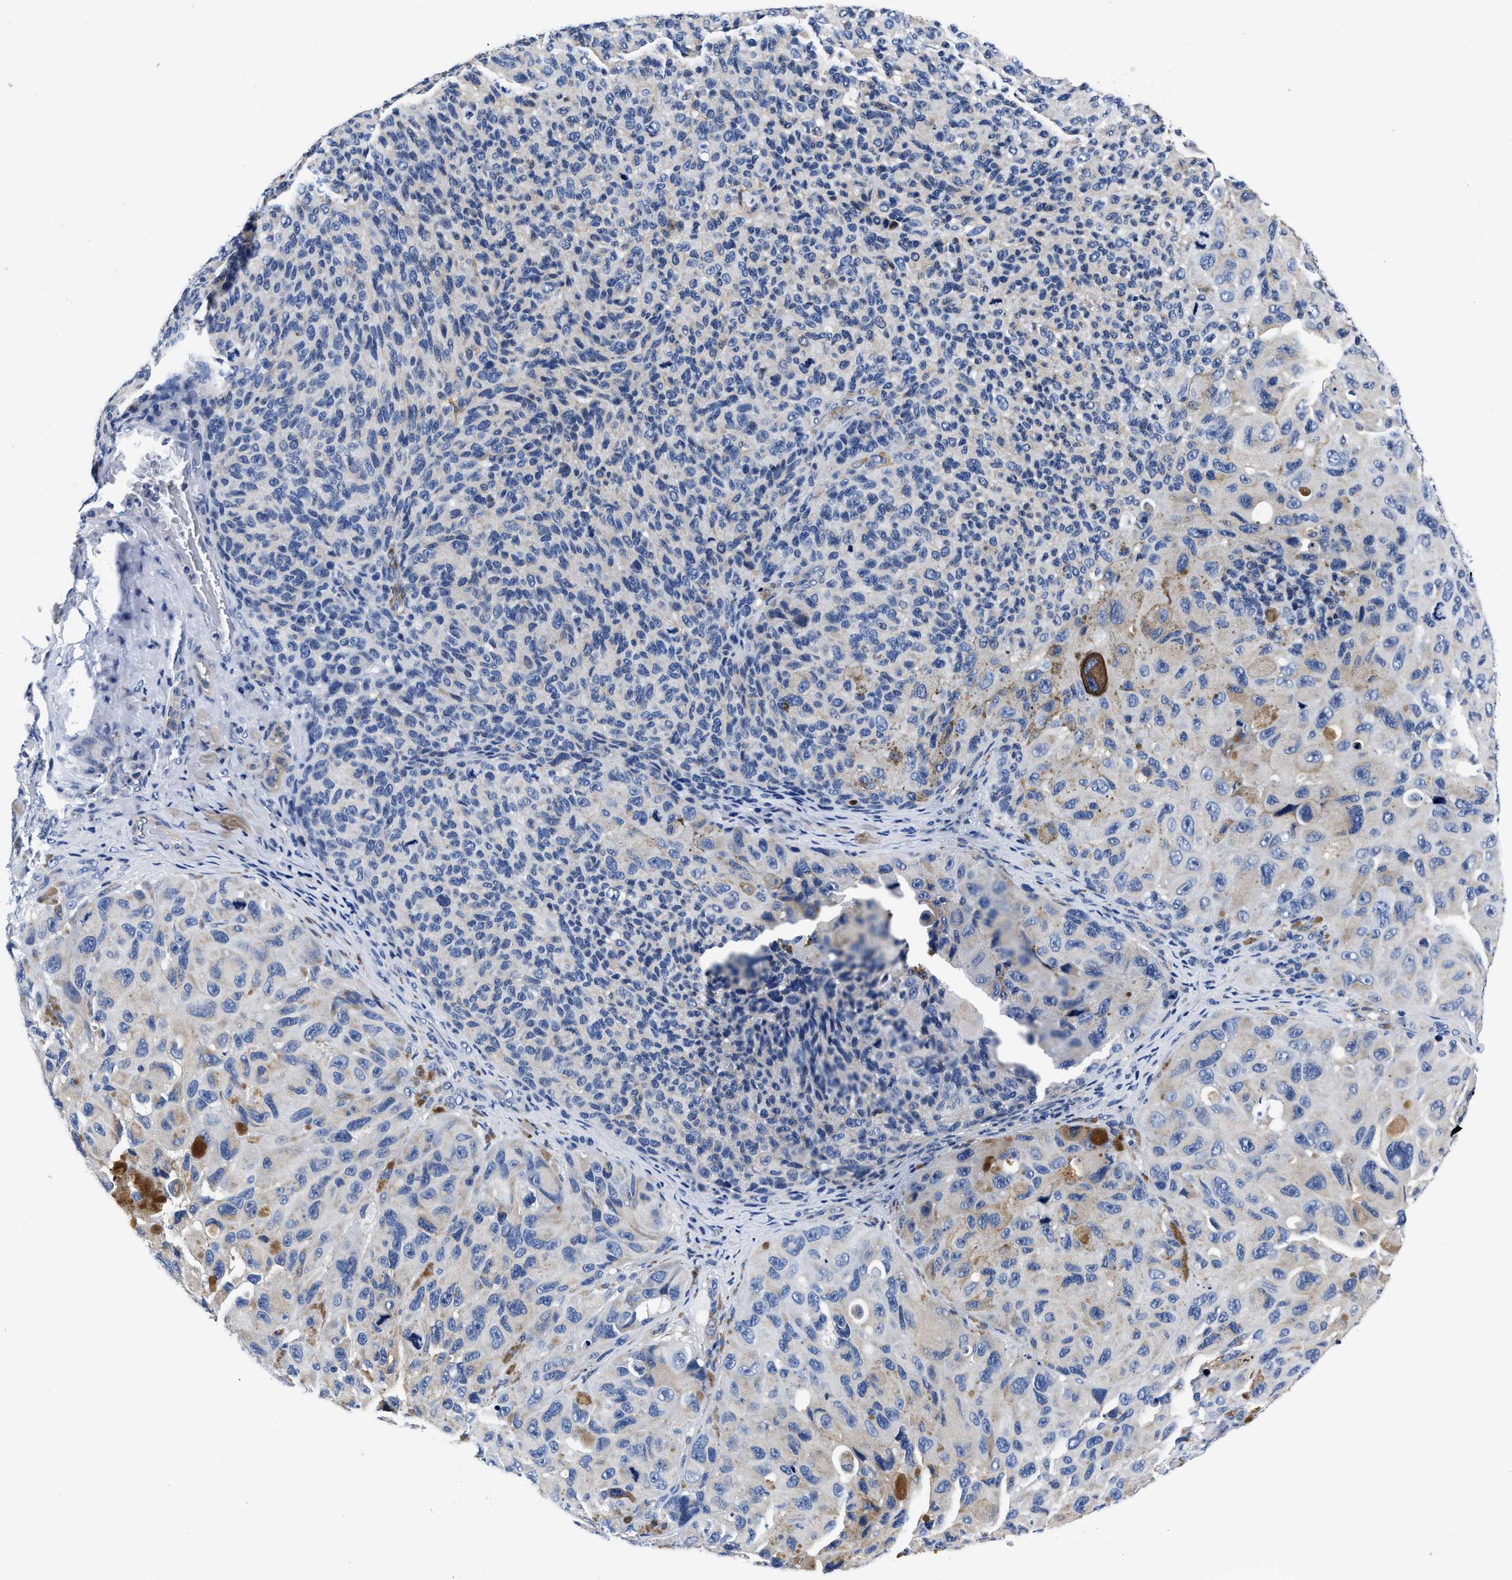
{"staining": {"intensity": "weak", "quantity": "<25%", "location": "cytoplasmic/membranous"}, "tissue": "melanoma", "cell_type": "Tumor cells", "image_type": "cancer", "snomed": [{"axis": "morphology", "description": "Malignant melanoma, NOS"}, {"axis": "topography", "description": "Skin"}], "caption": "This is an immunohistochemistry (IHC) image of malignant melanoma. There is no staining in tumor cells.", "gene": "SLC35F1", "patient": {"sex": "female", "age": 73}}